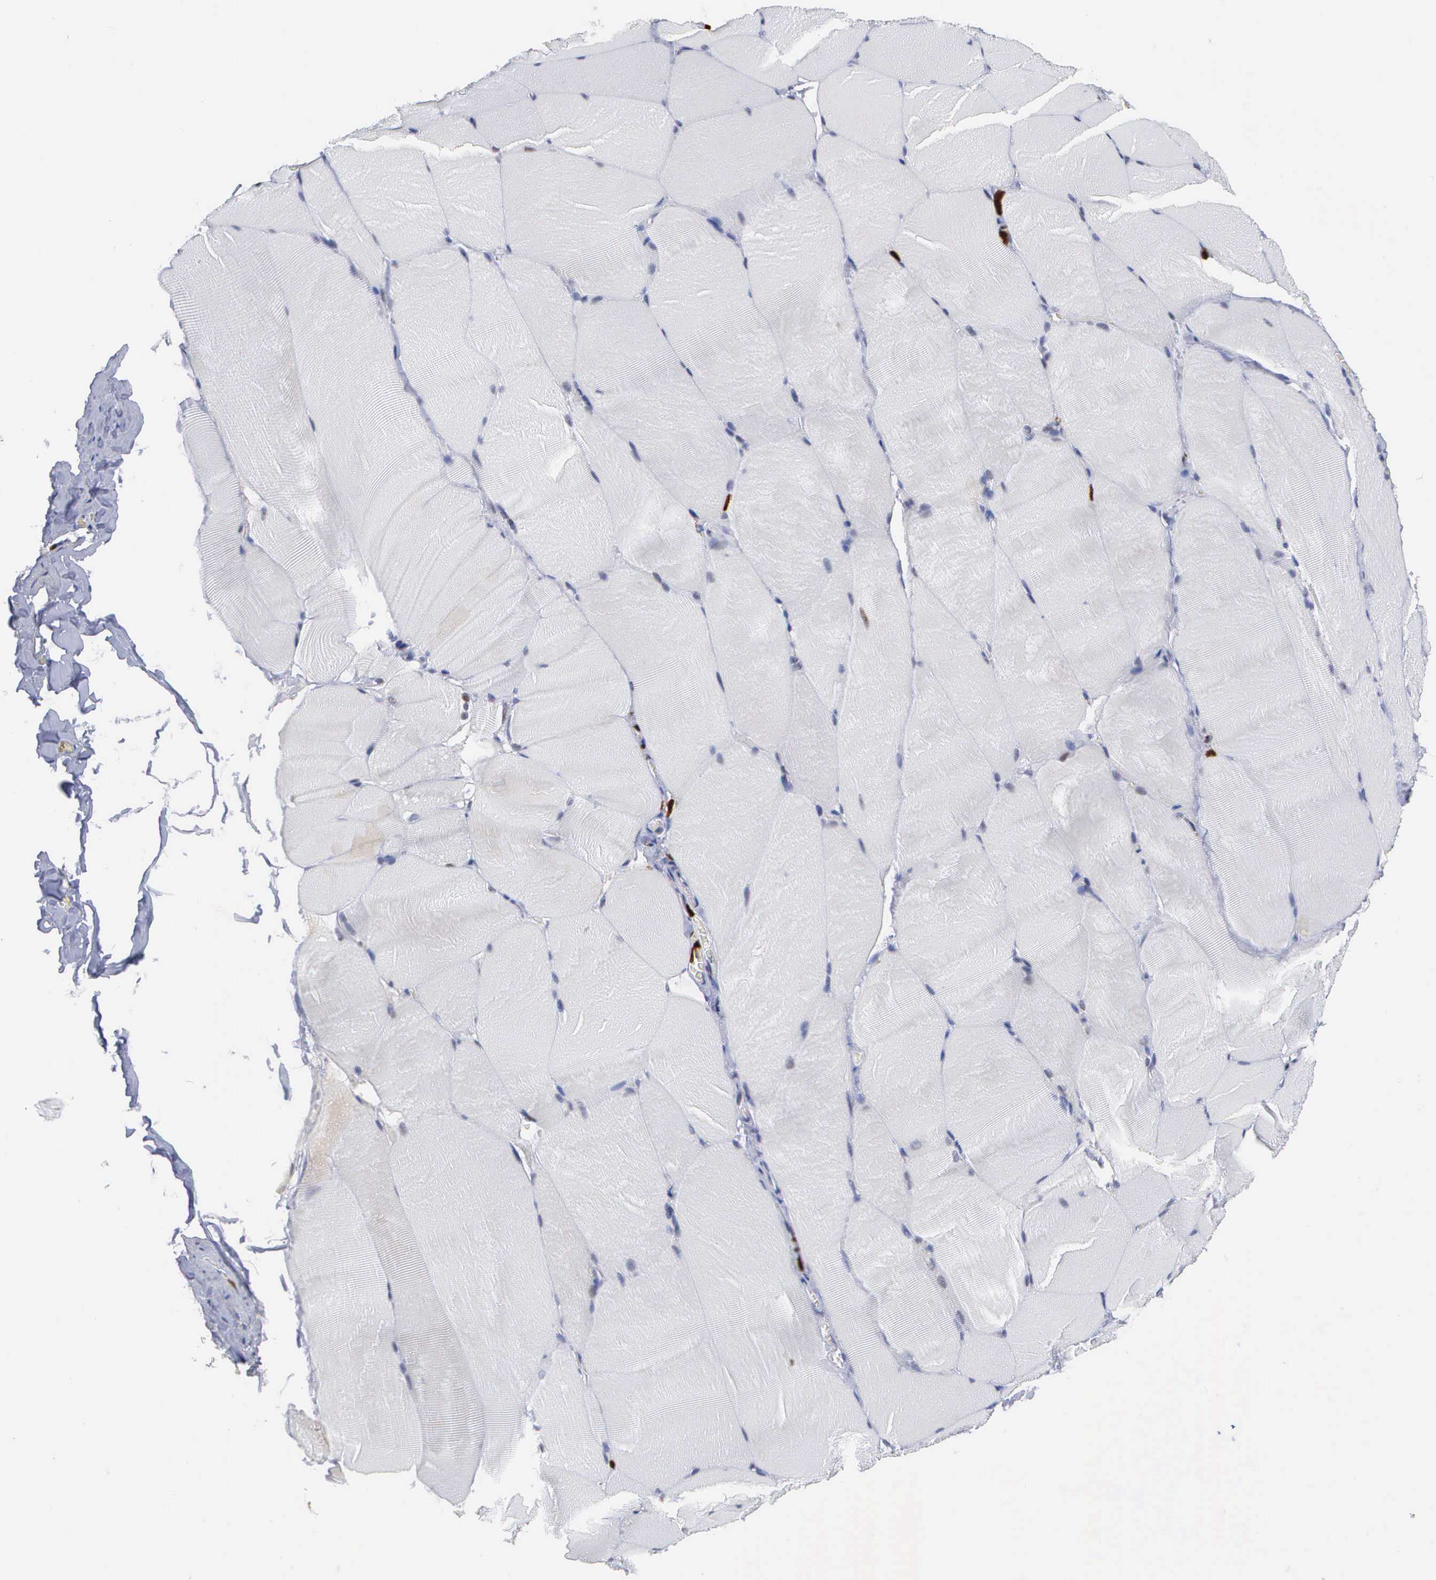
{"staining": {"intensity": "negative", "quantity": "none", "location": "none"}, "tissue": "skeletal muscle", "cell_type": "Myocytes", "image_type": "normal", "snomed": [{"axis": "morphology", "description": "Normal tissue, NOS"}, {"axis": "topography", "description": "Skeletal muscle"}], "caption": "IHC of benign skeletal muscle shows no positivity in myocytes. (Brightfield microscopy of DAB immunohistochemistry at high magnification).", "gene": "SPIN3", "patient": {"sex": "male", "age": 71}}